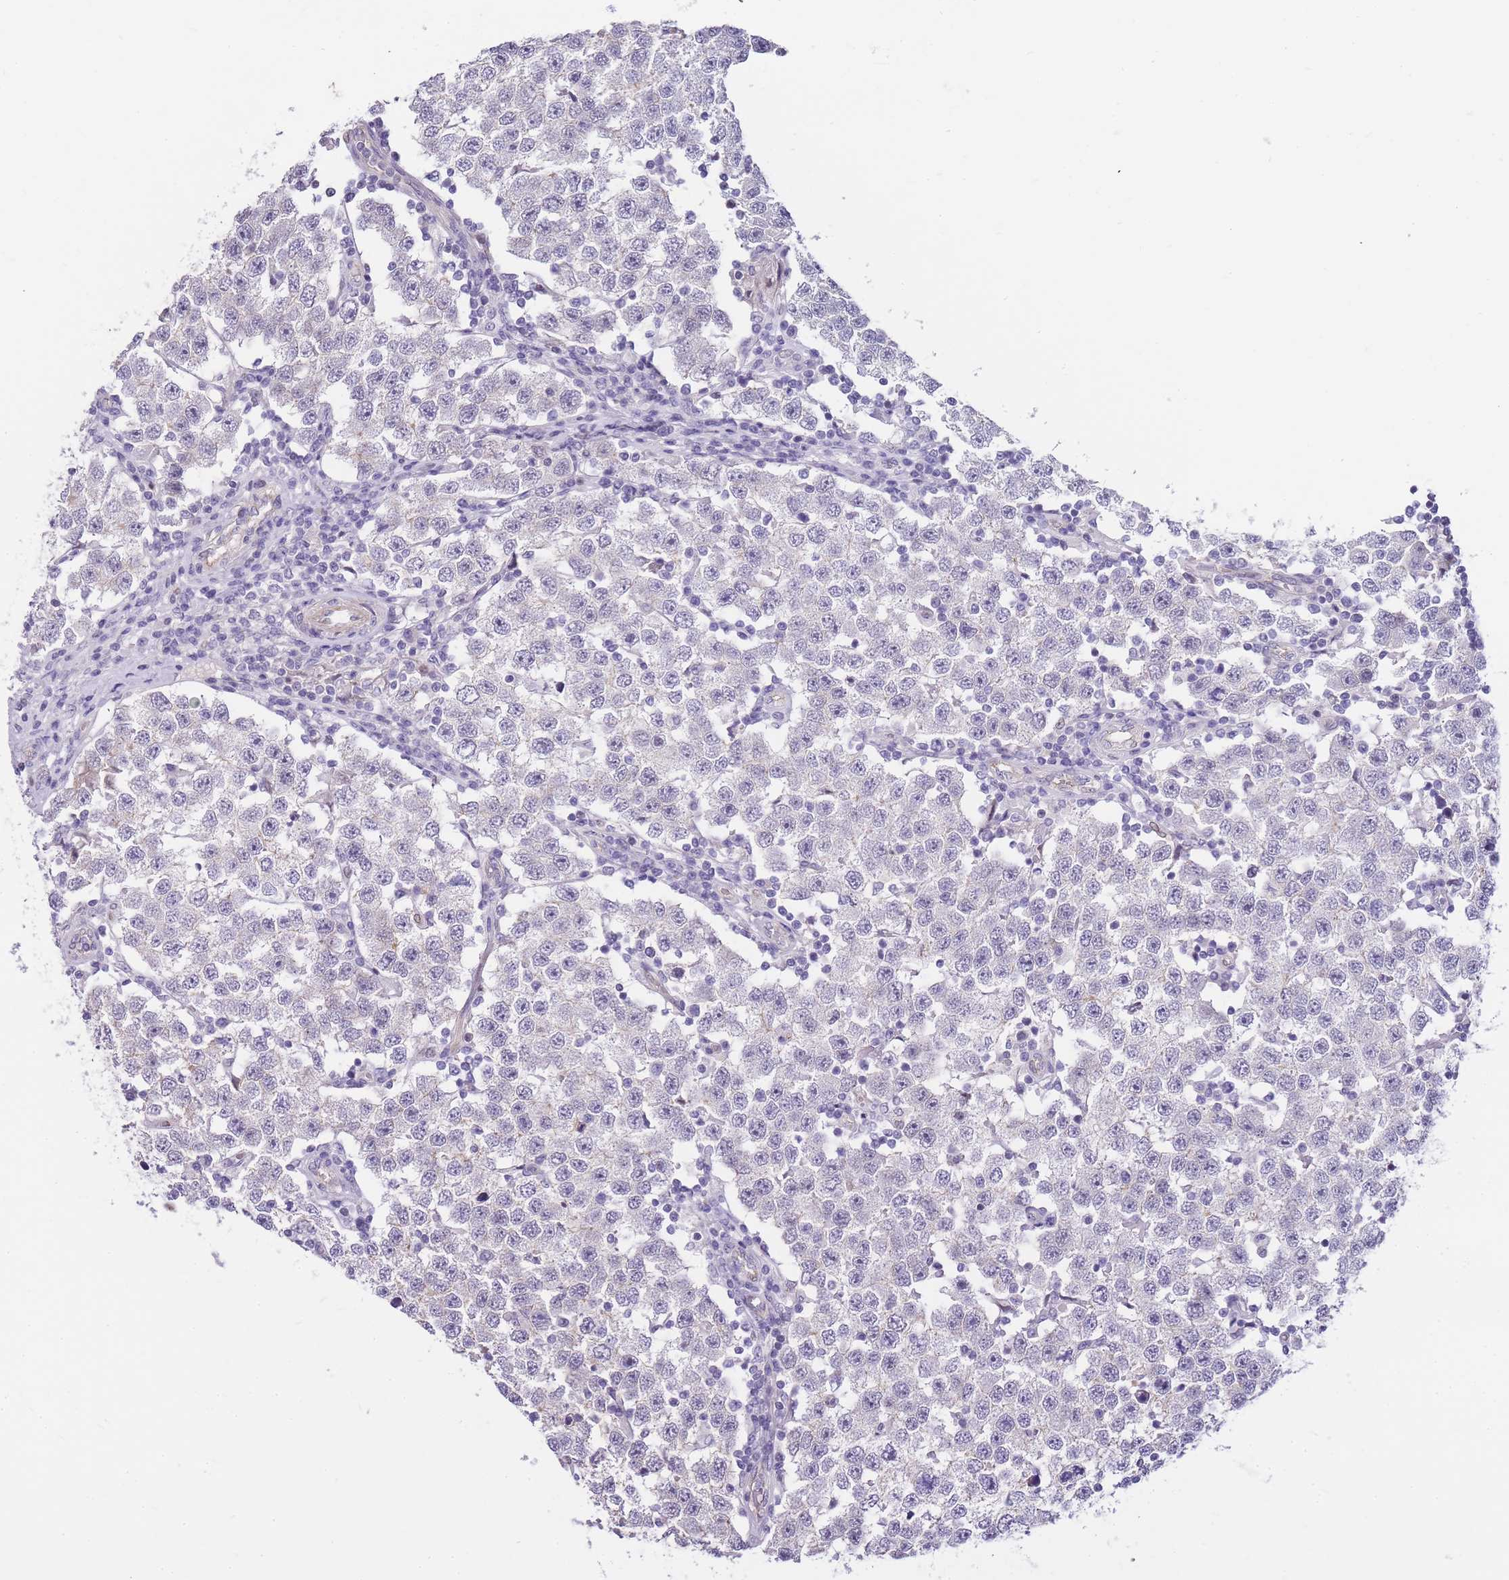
{"staining": {"intensity": "negative", "quantity": "none", "location": "none"}, "tissue": "testis cancer", "cell_type": "Tumor cells", "image_type": "cancer", "snomed": [{"axis": "morphology", "description": "Seminoma, NOS"}, {"axis": "topography", "description": "Testis"}], "caption": "IHC histopathology image of neoplastic tissue: seminoma (testis) stained with DAB (3,3'-diaminobenzidine) demonstrates no significant protein staining in tumor cells.", "gene": "CLBA1", "patient": {"sex": "male", "age": 34}}